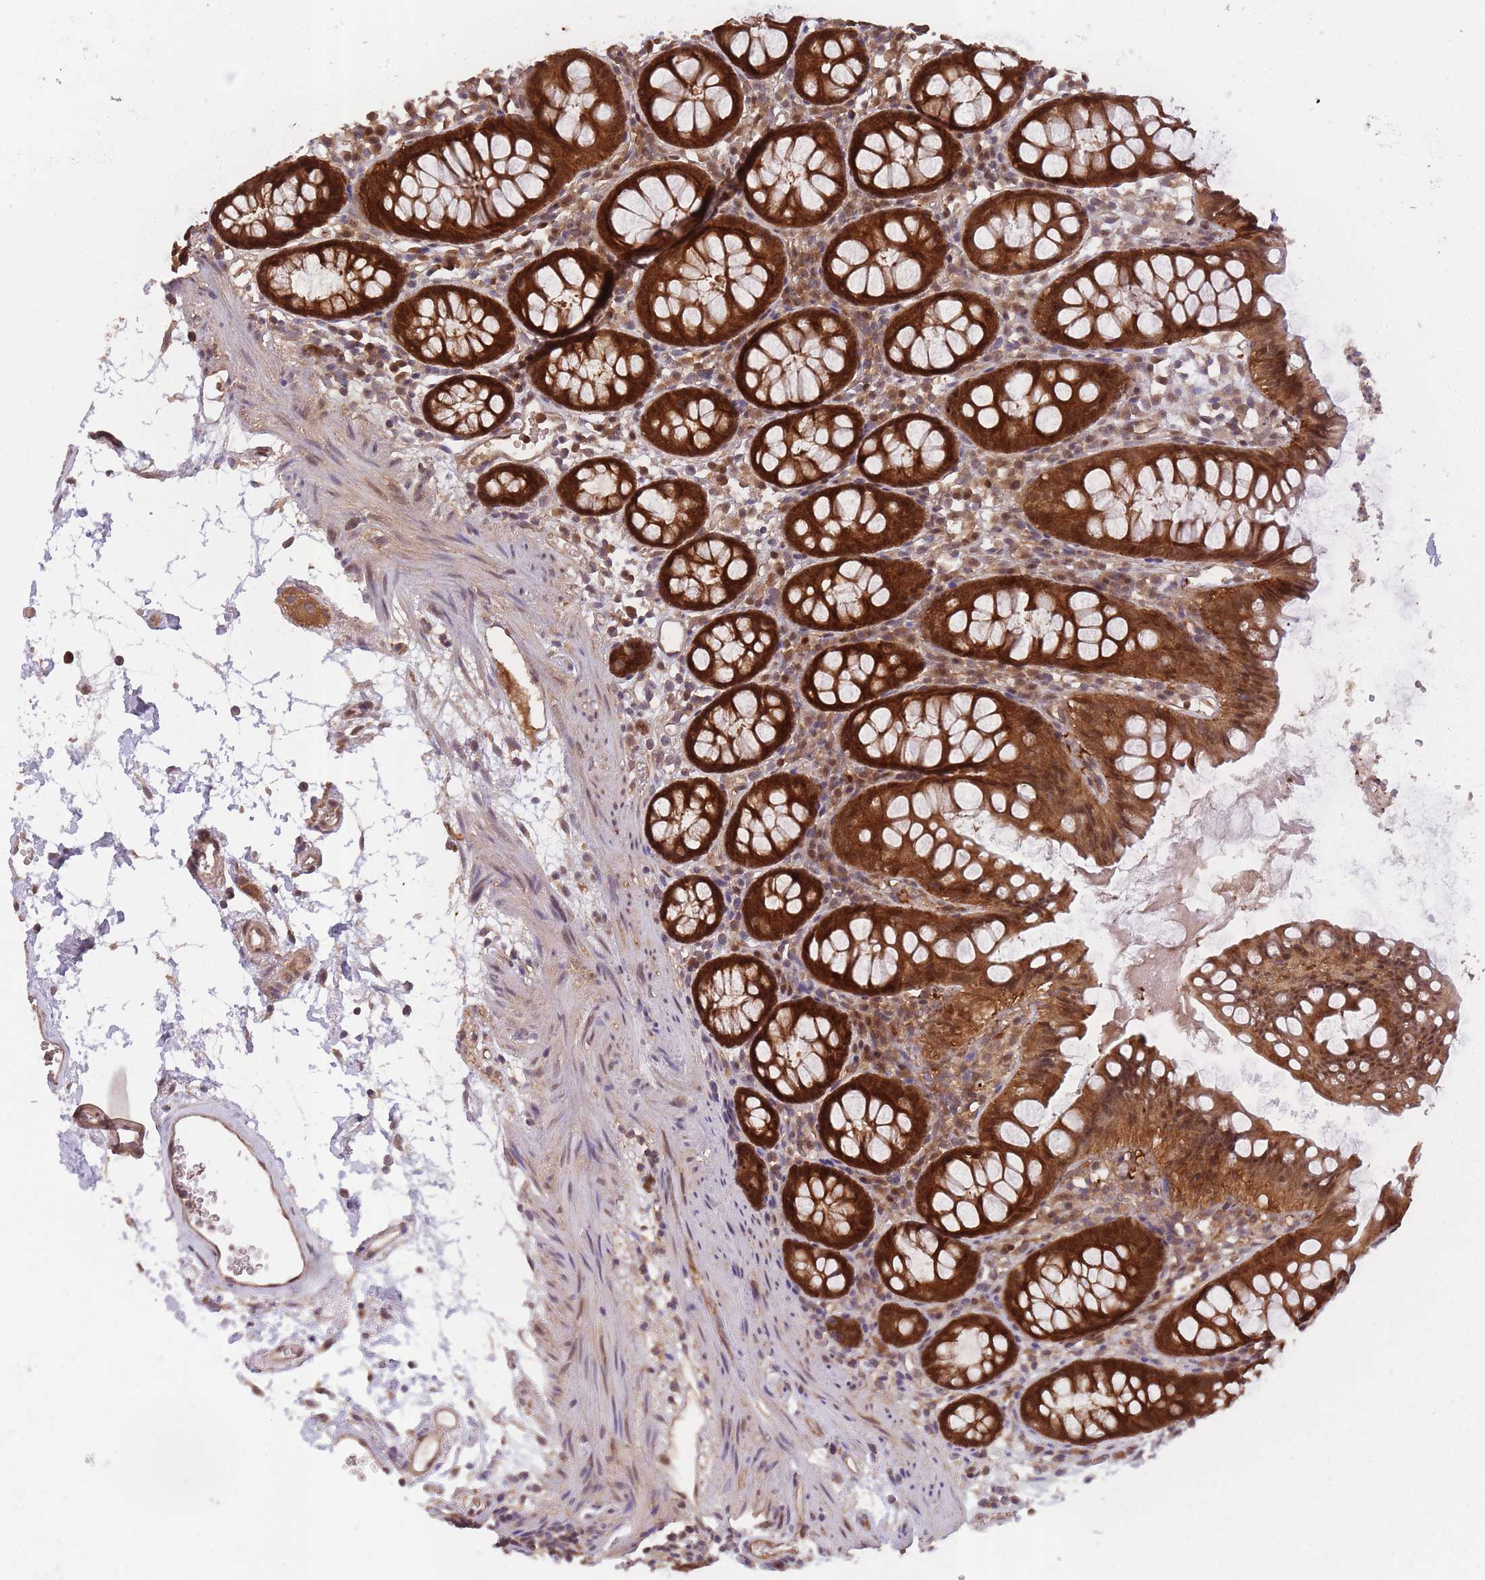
{"staining": {"intensity": "moderate", "quantity": ">75%", "location": "cytoplasmic/membranous"}, "tissue": "colon", "cell_type": "Endothelial cells", "image_type": "normal", "snomed": [{"axis": "morphology", "description": "Normal tissue, NOS"}, {"axis": "topography", "description": "Colon"}], "caption": "Immunohistochemistry (IHC) (DAB) staining of normal human colon exhibits moderate cytoplasmic/membranous protein staining in approximately >75% of endothelial cells.", "gene": "PPP6R3", "patient": {"sex": "female", "age": 84}}